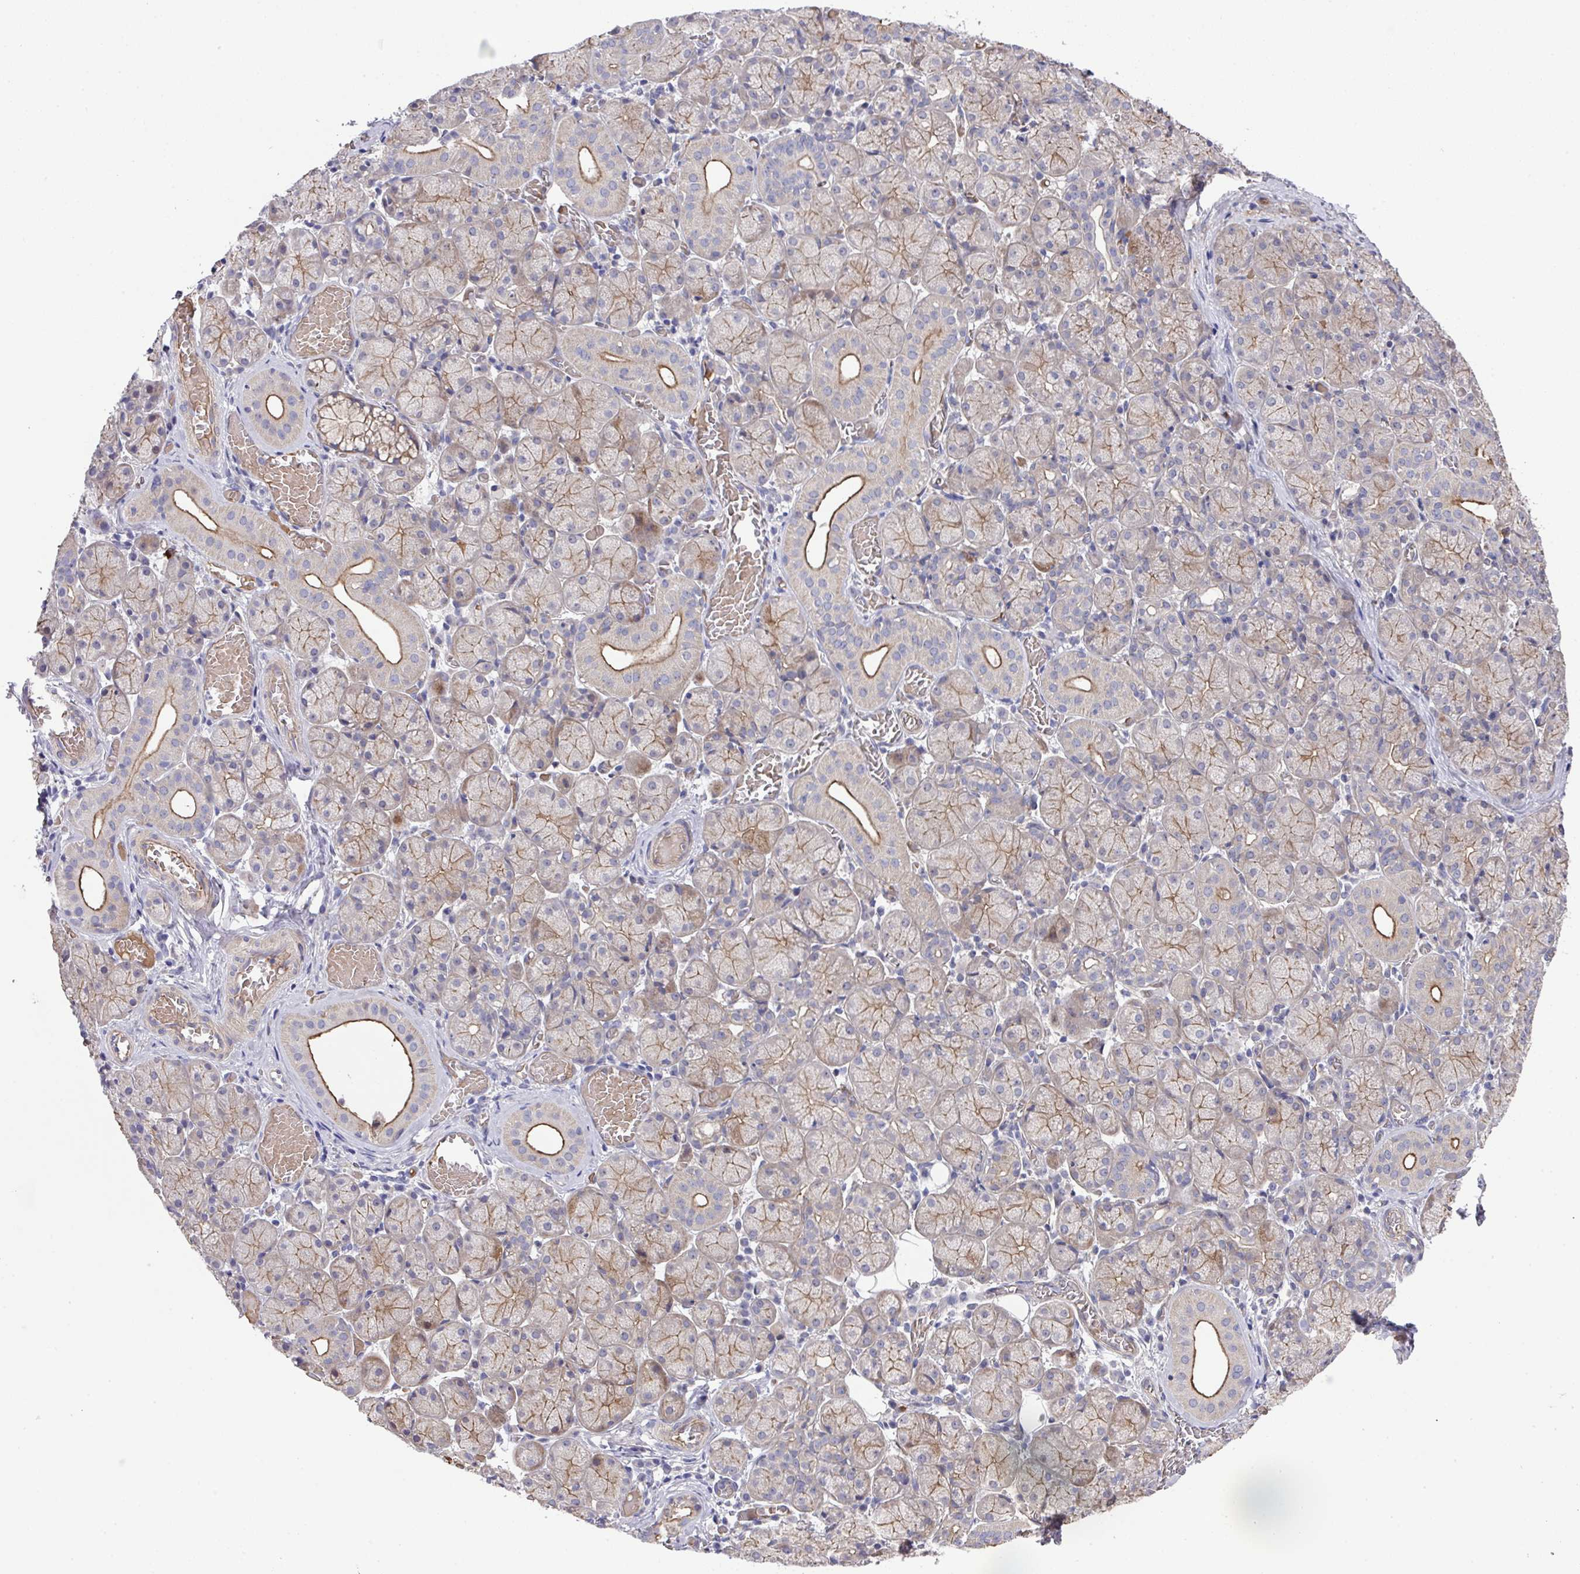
{"staining": {"intensity": "moderate", "quantity": "25%-75%", "location": "cytoplasmic/membranous"}, "tissue": "salivary gland", "cell_type": "Glandular cells", "image_type": "normal", "snomed": [{"axis": "morphology", "description": "Normal tissue, NOS"}, {"axis": "topography", "description": "Salivary gland"}], "caption": "Immunohistochemistry (DAB (3,3'-diaminobenzidine)) staining of unremarkable human salivary gland reveals moderate cytoplasmic/membranous protein expression in about 25%-75% of glandular cells. The staining is performed using DAB (3,3'-diaminobenzidine) brown chromogen to label protein expression. The nuclei are counter-stained blue using hematoxylin.", "gene": "PRR5", "patient": {"sex": "female", "age": 24}}